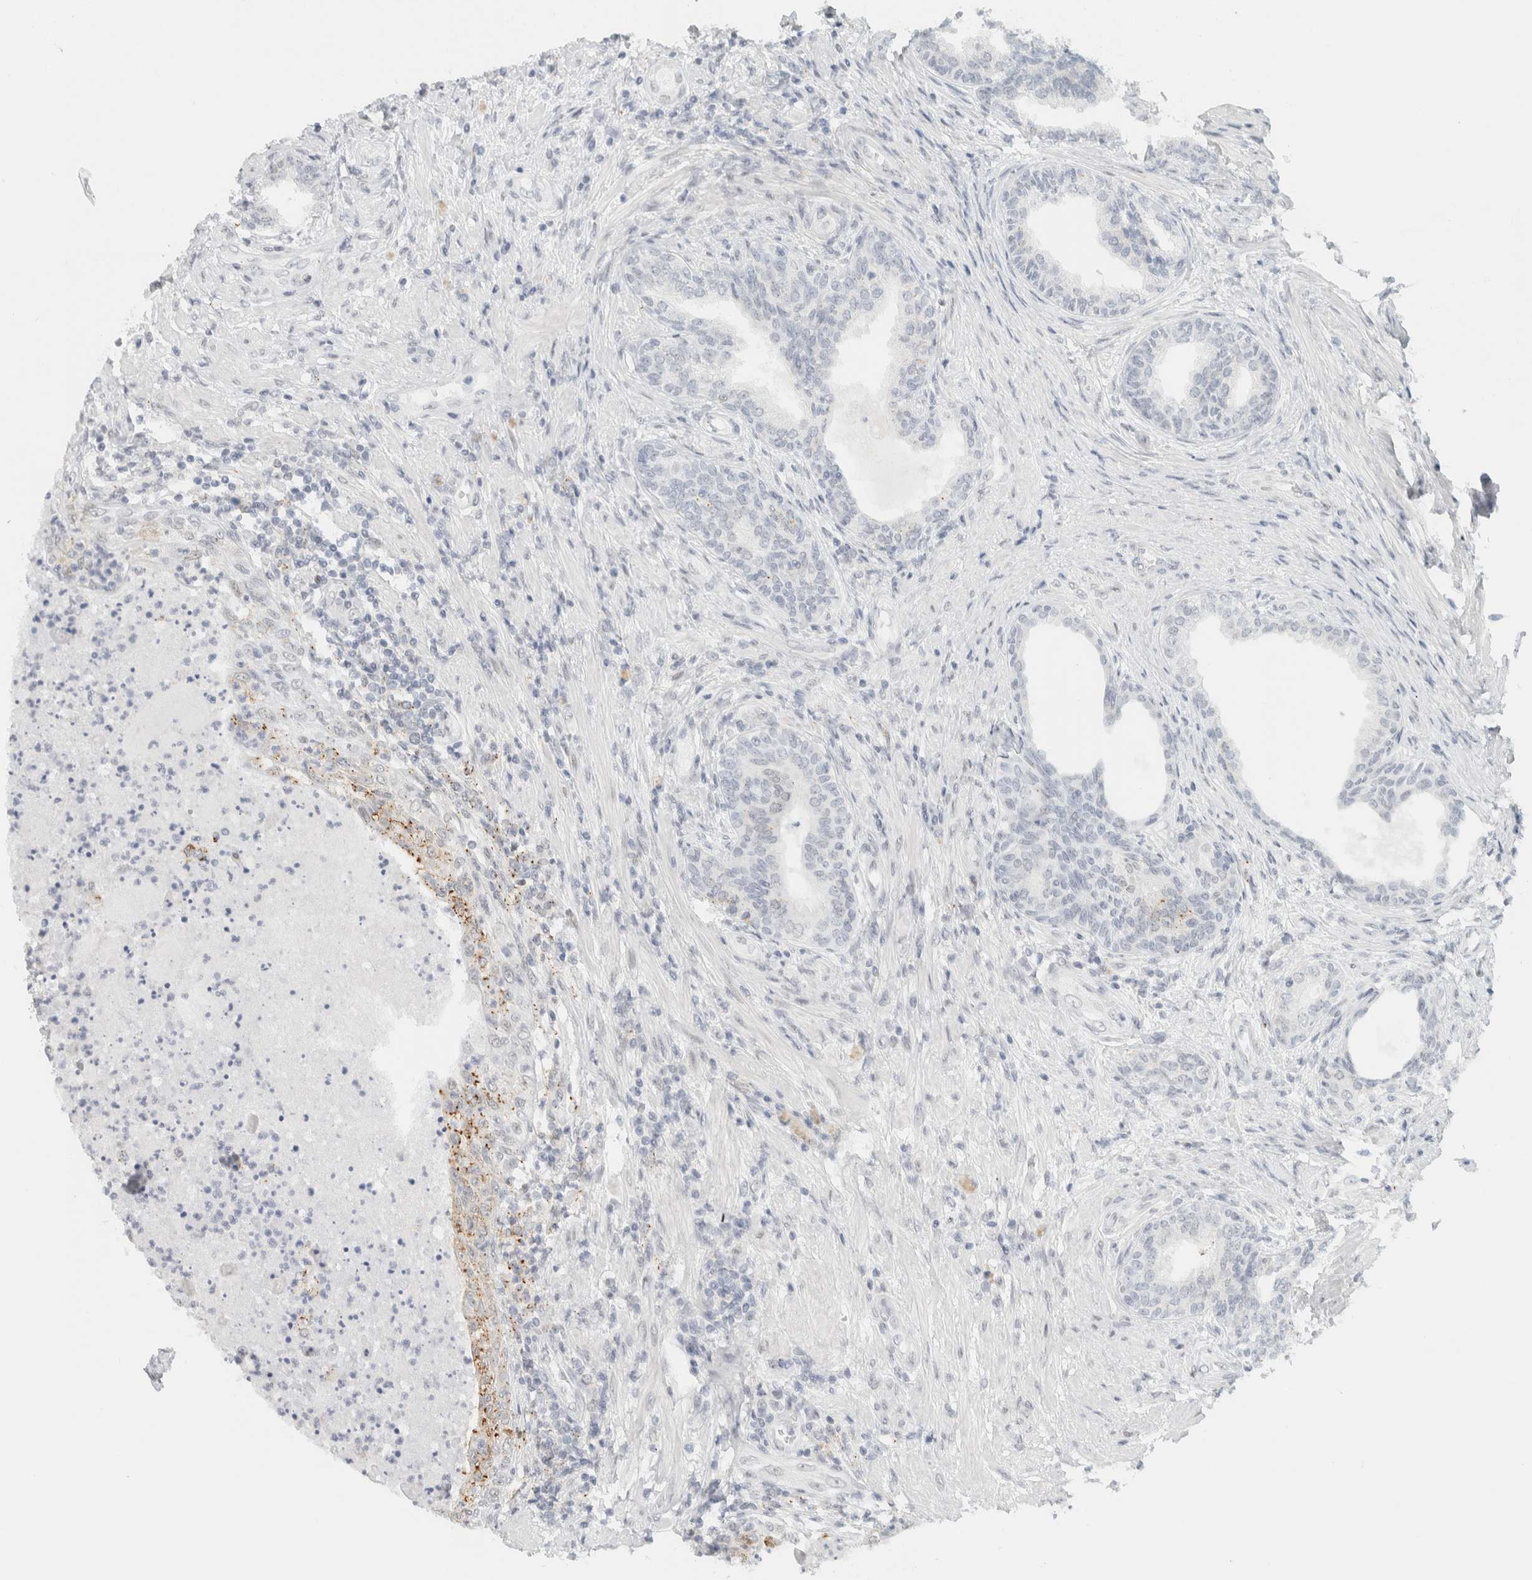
{"staining": {"intensity": "weak", "quantity": "<25%", "location": "cytoplasmic/membranous"}, "tissue": "prostate", "cell_type": "Glandular cells", "image_type": "normal", "snomed": [{"axis": "morphology", "description": "Normal tissue, NOS"}, {"axis": "topography", "description": "Prostate"}], "caption": "Immunohistochemistry photomicrograph of unremarkable human prostate stained for a protein (brown), which displays no staining in glandular cells.", "gene": "CDH17", "patient": {"sex": "male", "age": 76}}